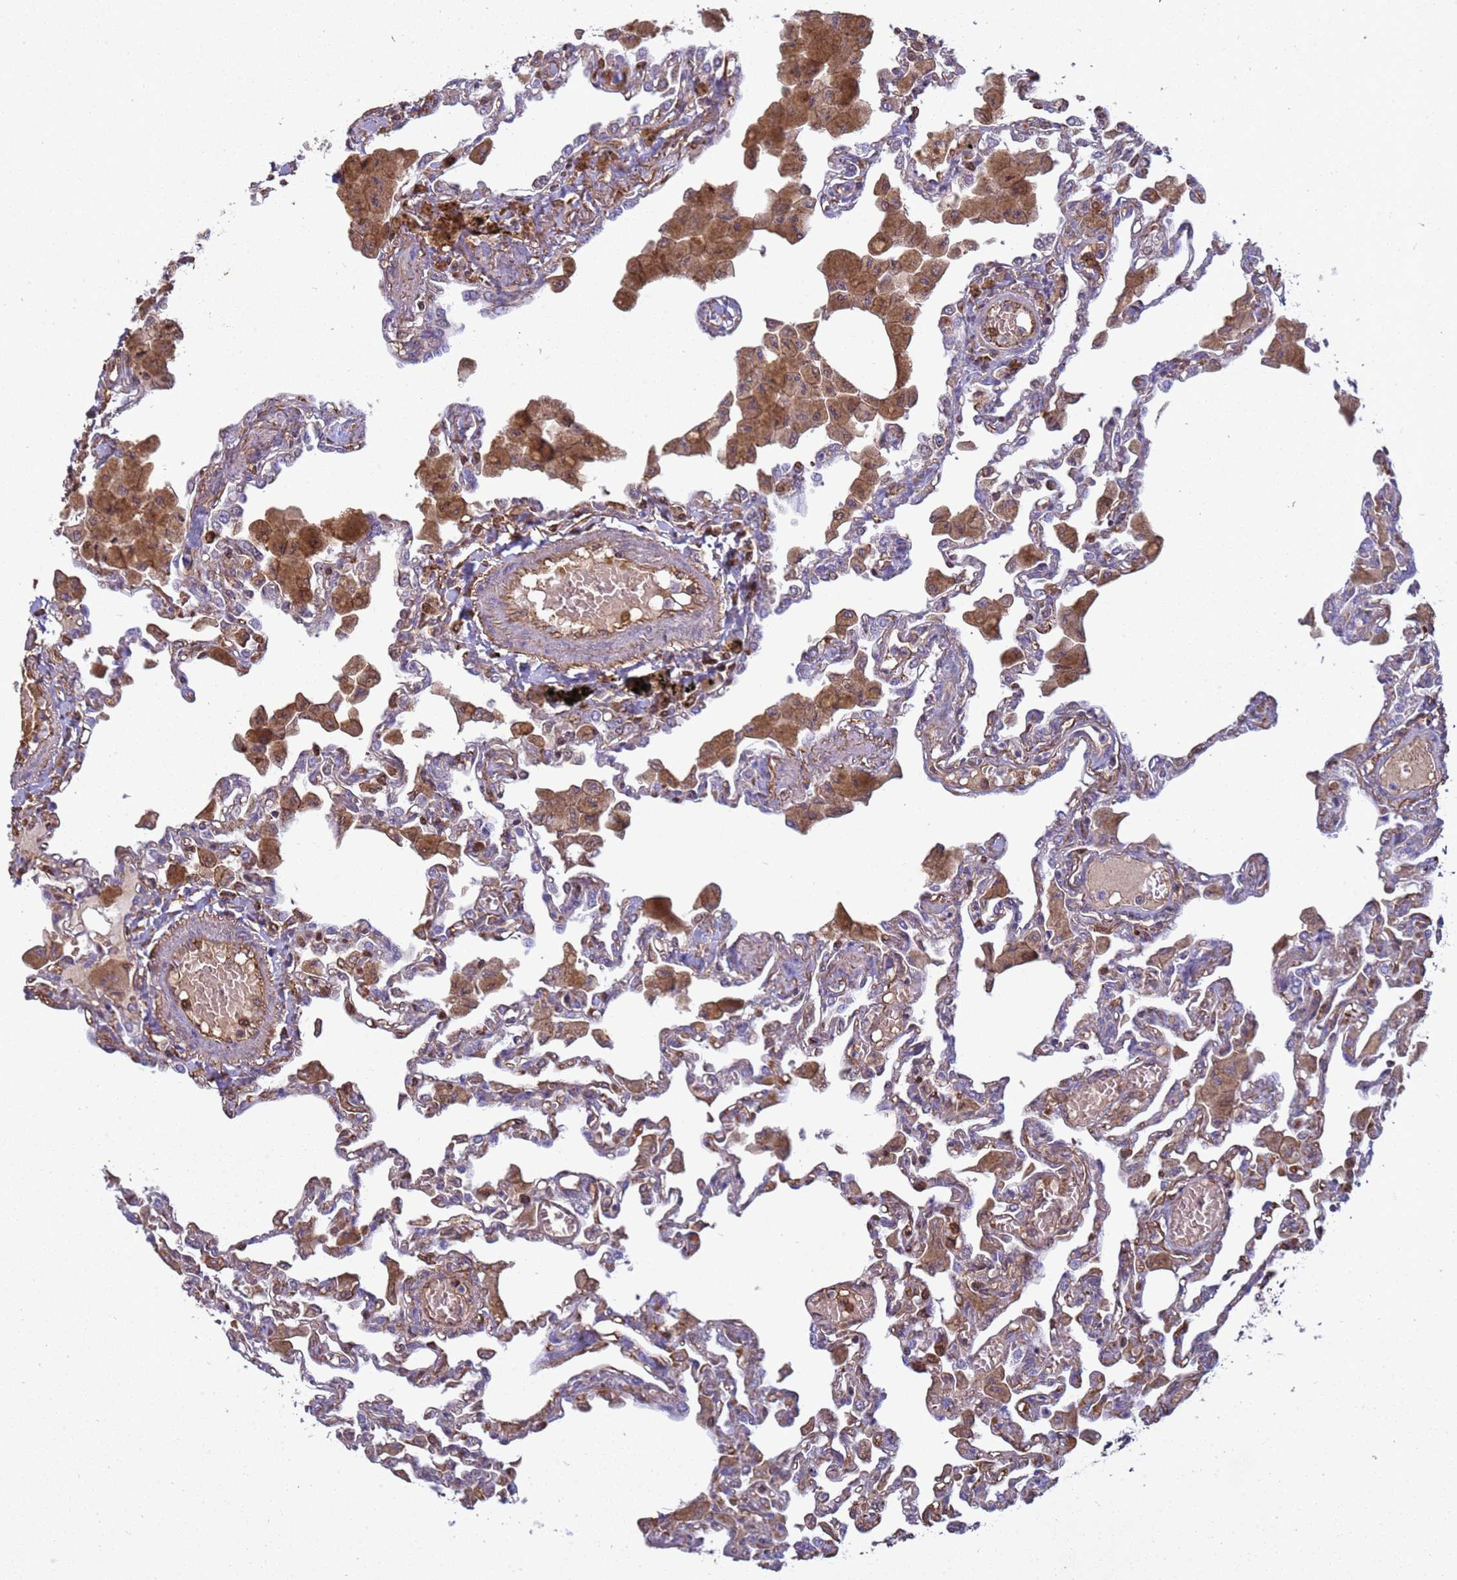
{"staining": {"intensity": "moderate", "quantity": "25%-75%", "location": "cytoplasmic/membranous"}, "tissue": "lung", "cell_type": "Alveolar cells", "image_type": "normal", "snomed": [{"axis": "morphology", "description": "Normal tissue, NOS"}, {"axis": "topography", "description": "Bronchus"}, {"axis": "topography", "description": "Lung"}], "caption": "Immunohistochemical staining of benign human lung exhibits 25%-75% levels of moderate cytoplasmic/membranous protein staining in about 25%-75% of alveolar cells.", "gene": "SGIP1", "patient": {"sex": "female", "age": 49}}